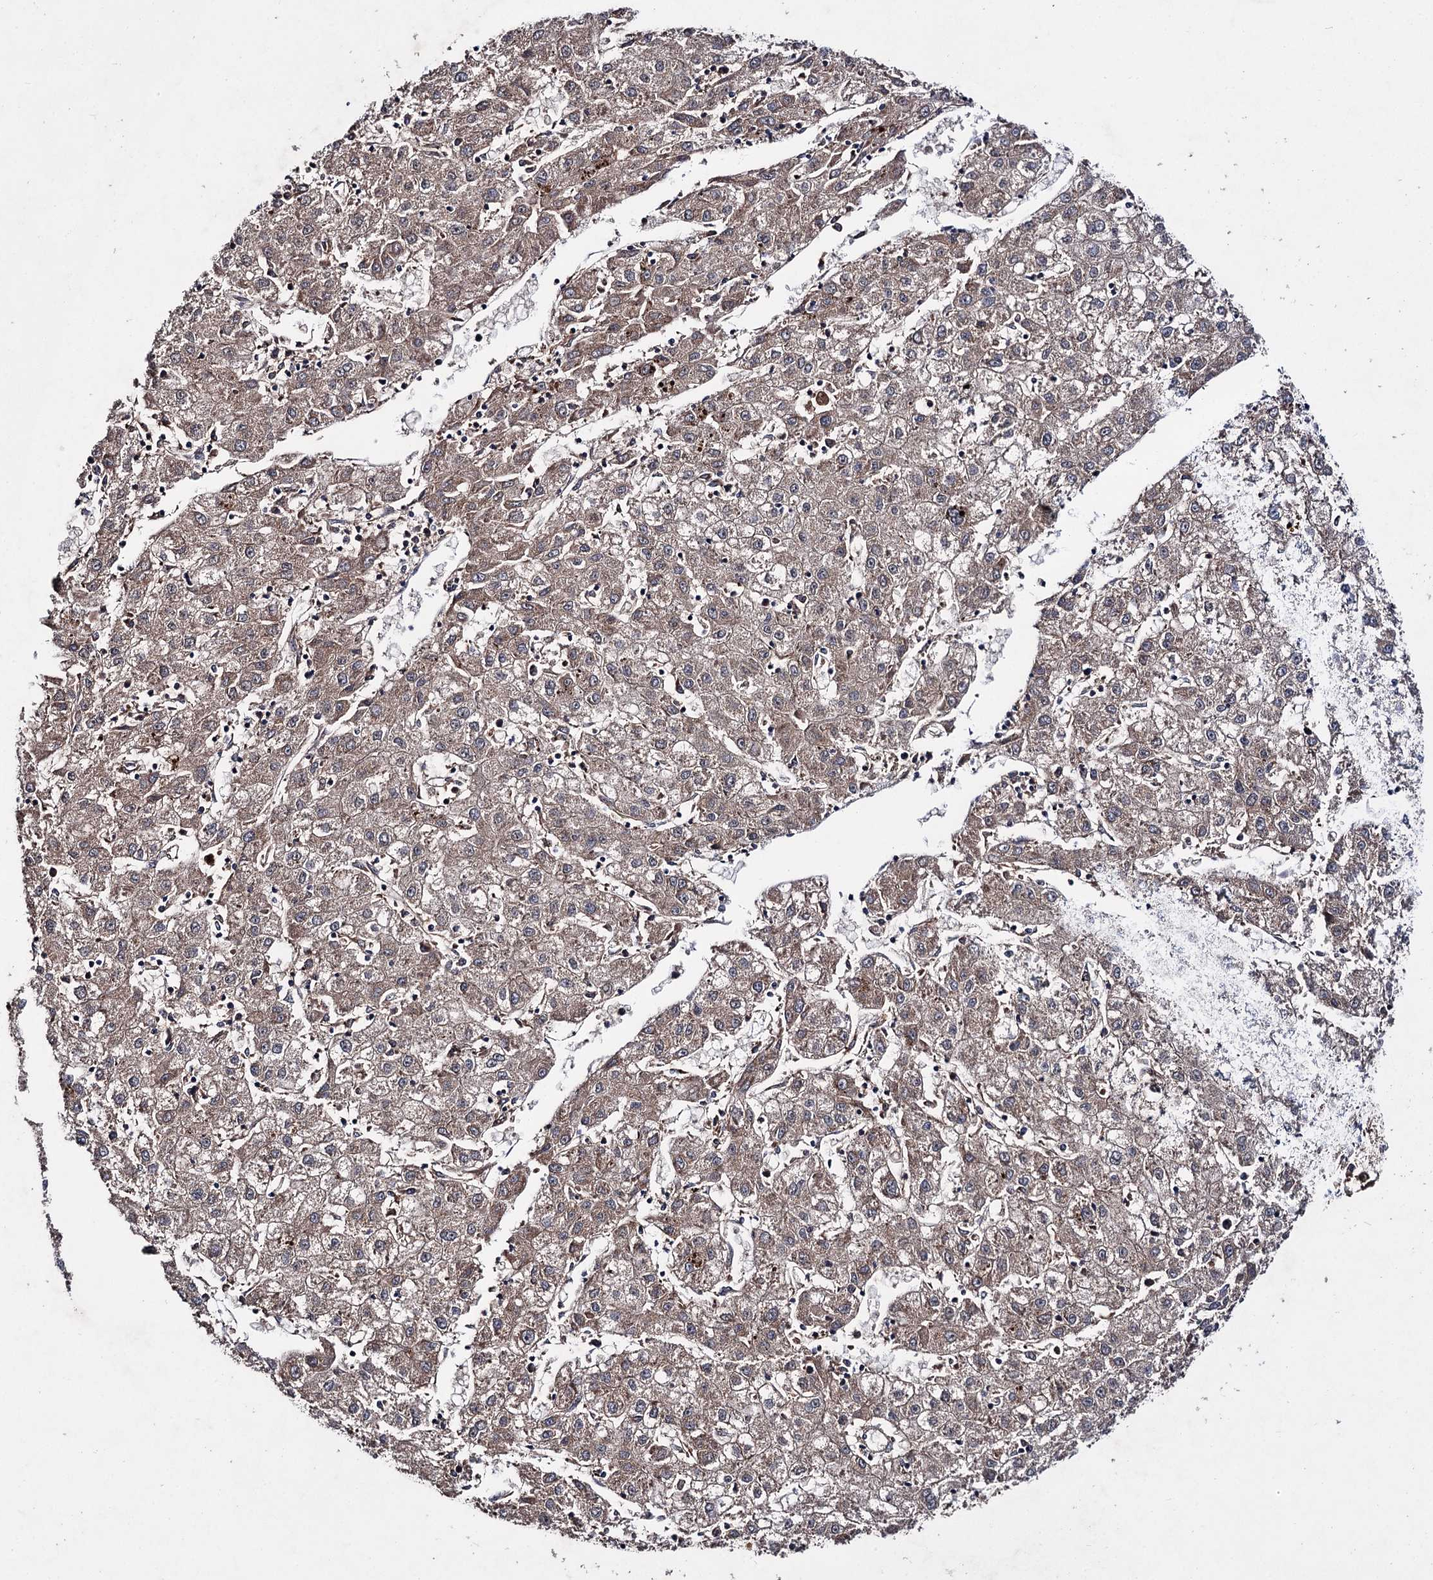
{"staining": {"intensity": "weak", "quantity": ">75%", "location": "cytoplasmic/membranous"}, "tissue": "liver cancer", "cell_type": "Tumor cells", "image_type": "cancer", "snomed": [{"axis": "morphology", "description": "Carcinoma, Hepatocellular, NOS"}, {"axis": "topography", "description": "Liver"}], "caption": "Liver hepatocellular carcinoma stained with immunohistochemistry demonstrates weak cytoplasmic/membranous expression in approximately >75% of tumor cells.", "gene": "CLPB", "patient": {"sex": "male", "age": 72}}